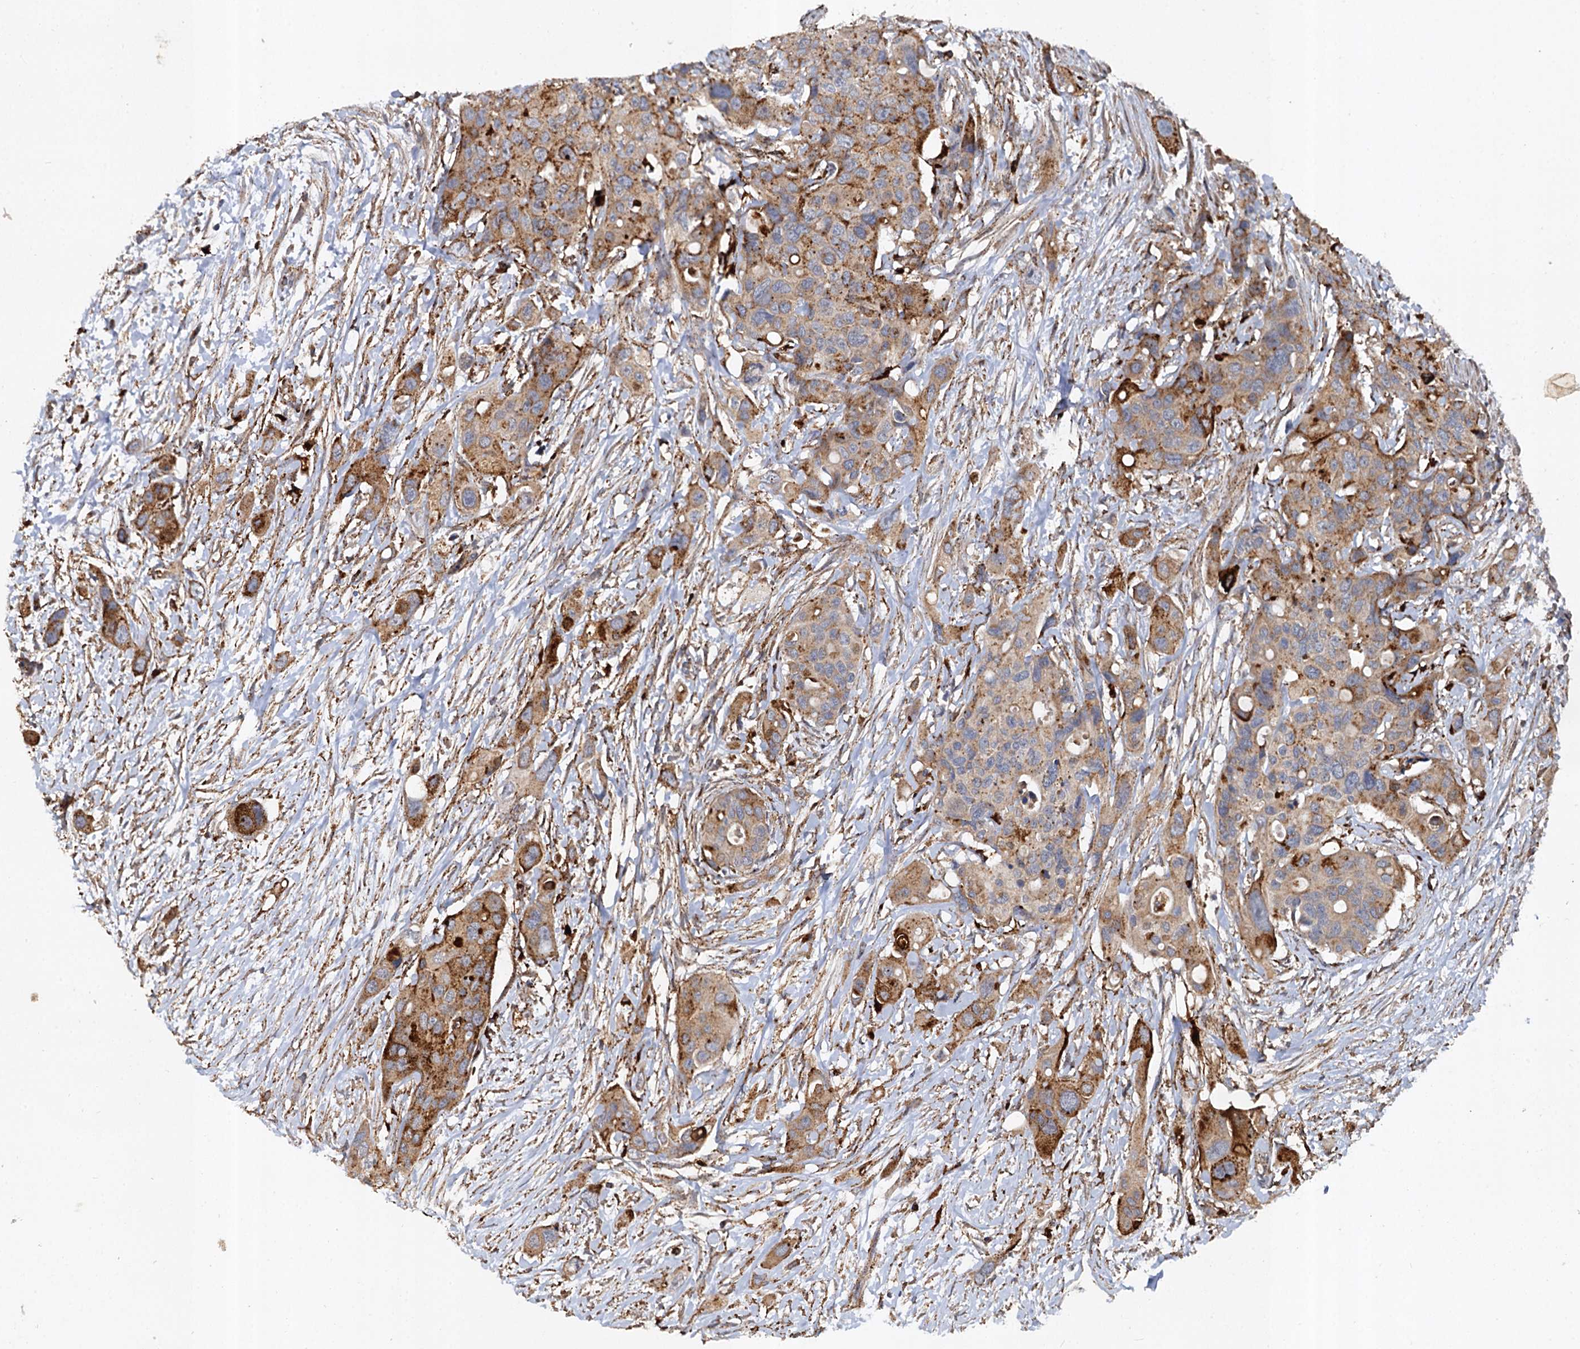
{"staining": {"intensity": "strong", "quantity": "25%-75%", "location": "cytoplasmic/membranous"}, "tissue": "colorectal cancer", "cell_type": "Tumor cells", "image_type": "cancer", "snomed": [{"axis": "morphology", "description": "Adenocarcinoma, NOS"}, {"axis": "topography", "description": "Colon"}], "caption": "A histopathology image showing strong cytoplasmic/membranous expression in about 25%-75% of tumor cells in colorectal adenocarcinoma, as visualized by brown immunohistochemical staining.", "gene": "GBA1", "patient": {"sex": "male", "age": 77}}